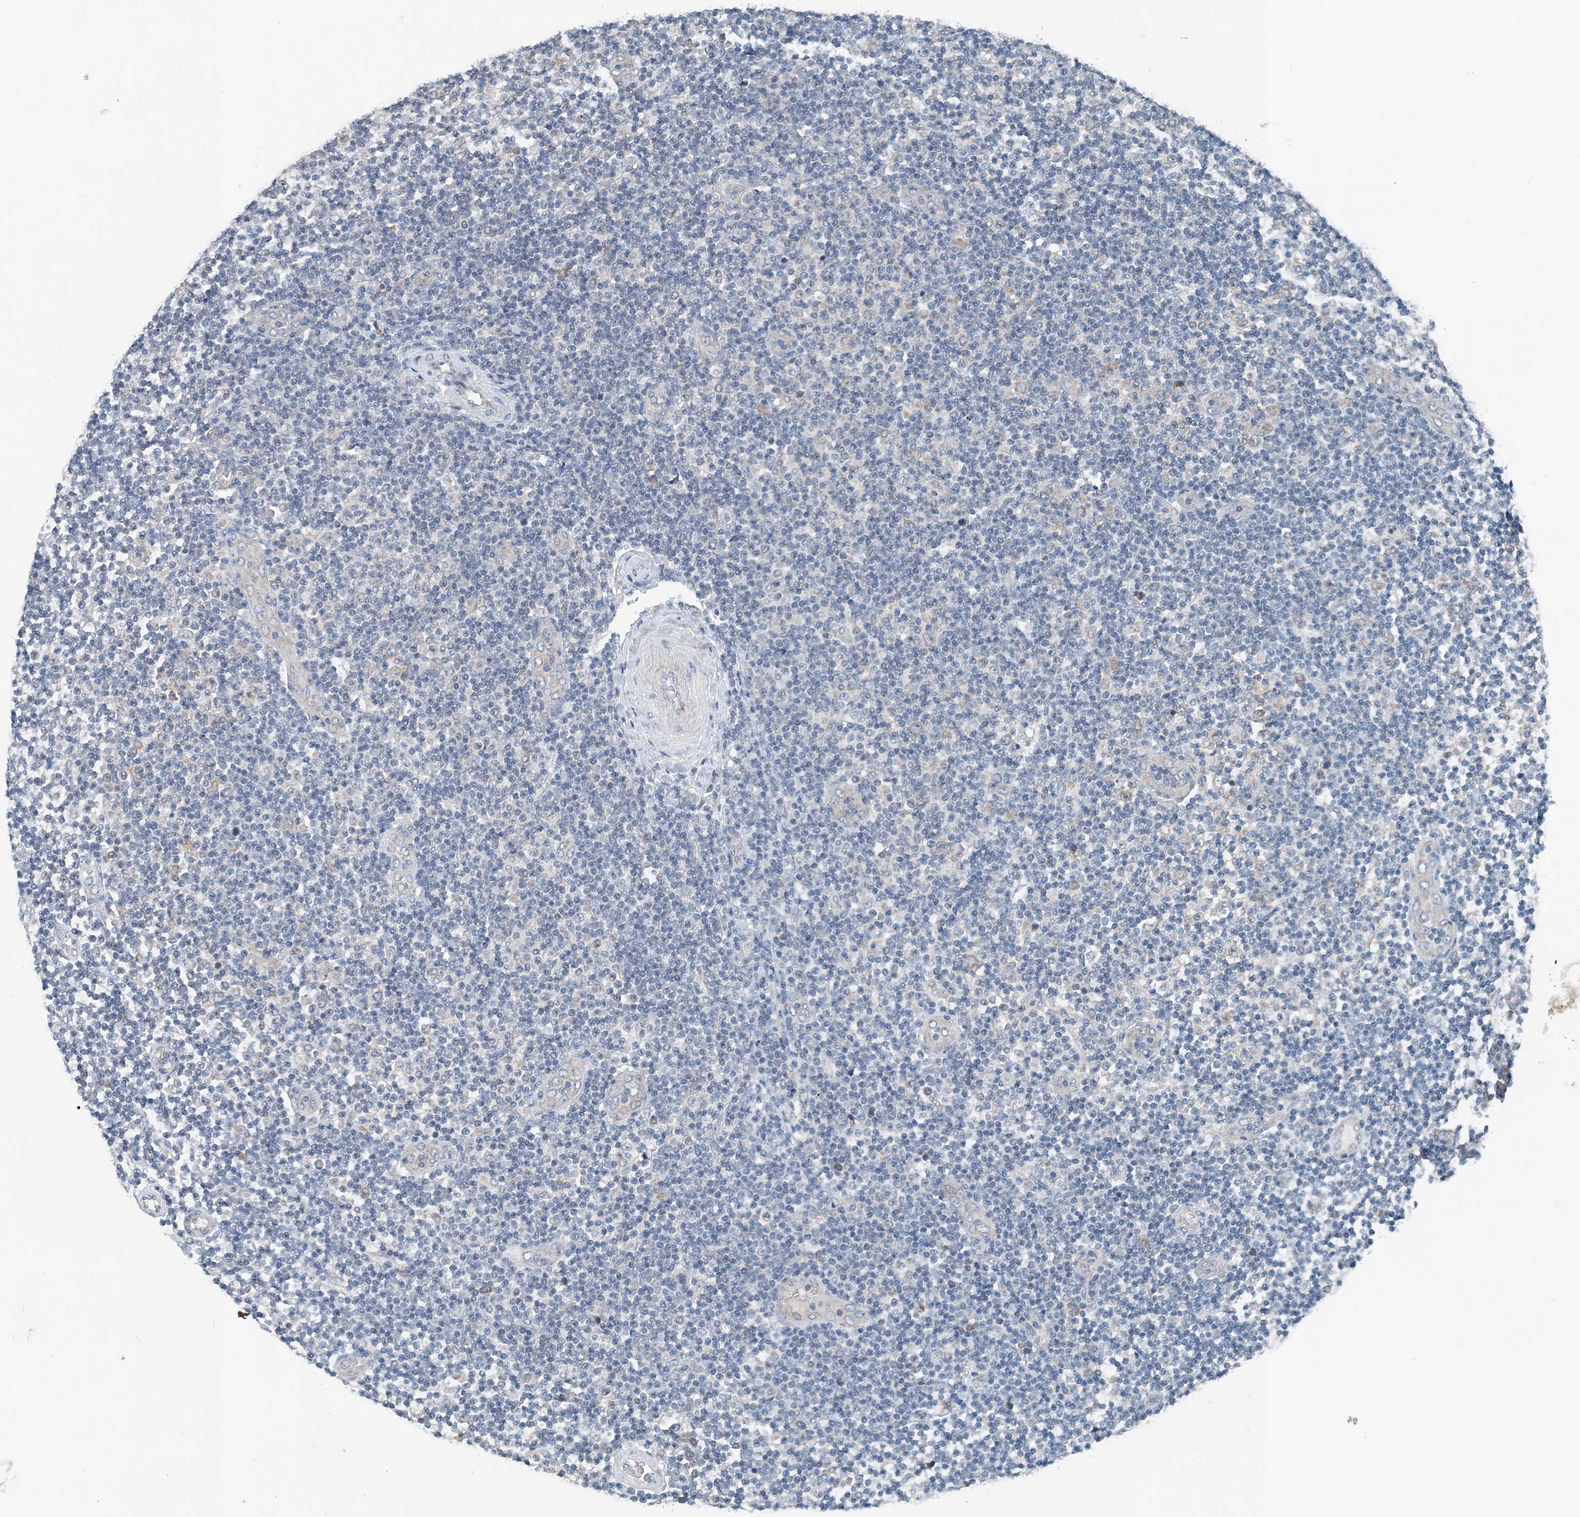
{"staining": {"intensity": "negative", "quantity": "none", "location": "none"}, "tissue": "lymphoma", "cell_type": "Tumor cells", "image_type": "cancer", "snomed": [{"axis": "morphology", "description": "Malignant lymphoma, non-Hodgkin's type, Low grade"}, {"axis": "topography", "description": "Lymph node"}], "caption": "Malignant lymphoma, non-Hodgkin's type (low-grade) was stained to show a protein in brown. There is no significant staining in tumor cells.", "gene": "EEF1A2", "patient": {"sex": "male", "age": 83}}